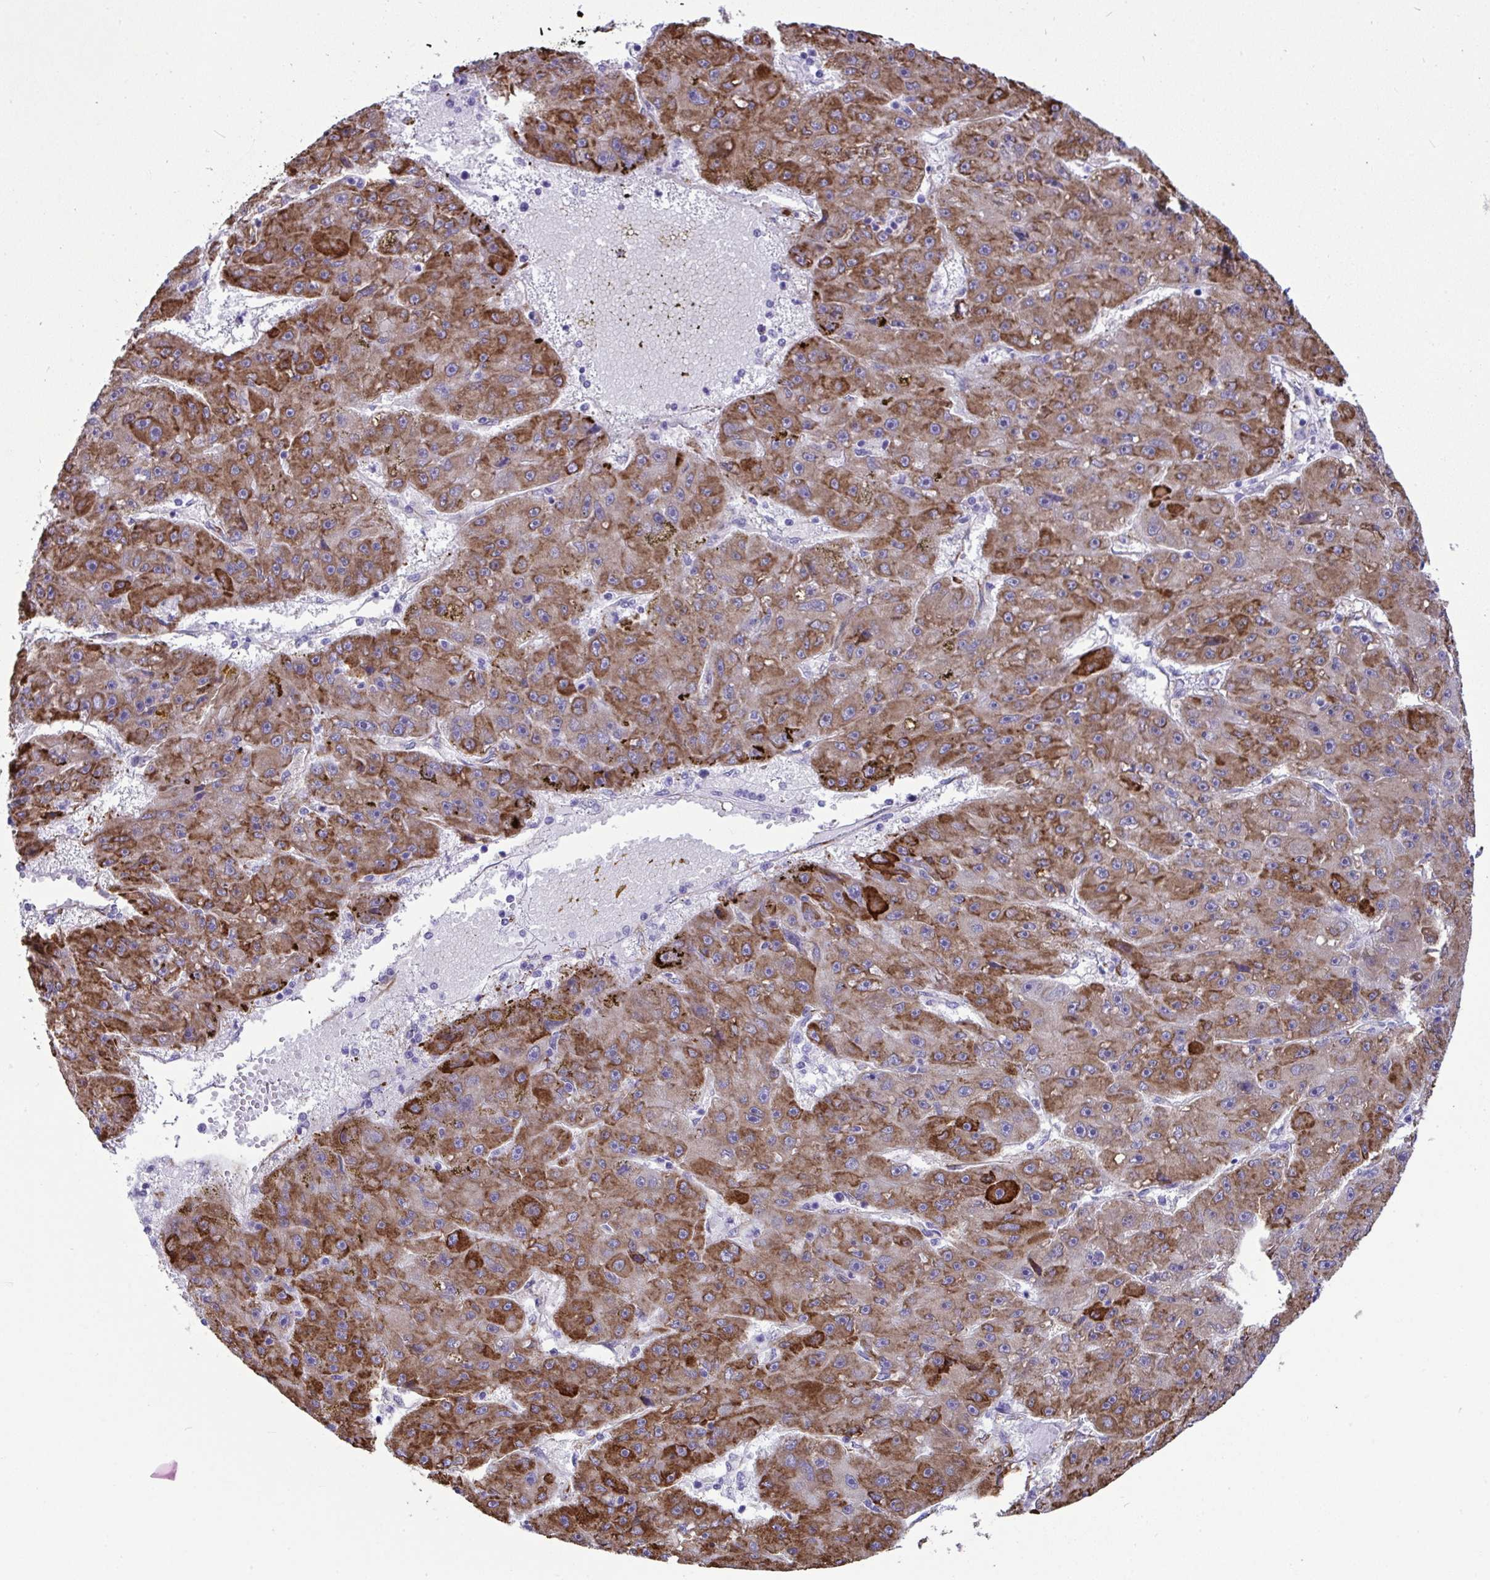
{"staining": {"intensity": "strong", "quantity": ">75%", "location": "cytoplasmic/membranous"}, "tissue": "liver cancer", "cell_type": "Tumor cells", "image_type": "cancer", "snomed": [{"axis": "morphology", "description": "Carcinoma, Hepatocellular, NOS"}, {"axis": "topography", "description": "Liver"}], "caption": "Immunohistochemical staining of human liver hepatocellular carcinoma demonstrates high levels of strong cytoplasmic/membranous protein staining in approximately >75% of tumor cells.", "gene": "ASPH", "patient": {"sex": "male", "age": 67}}